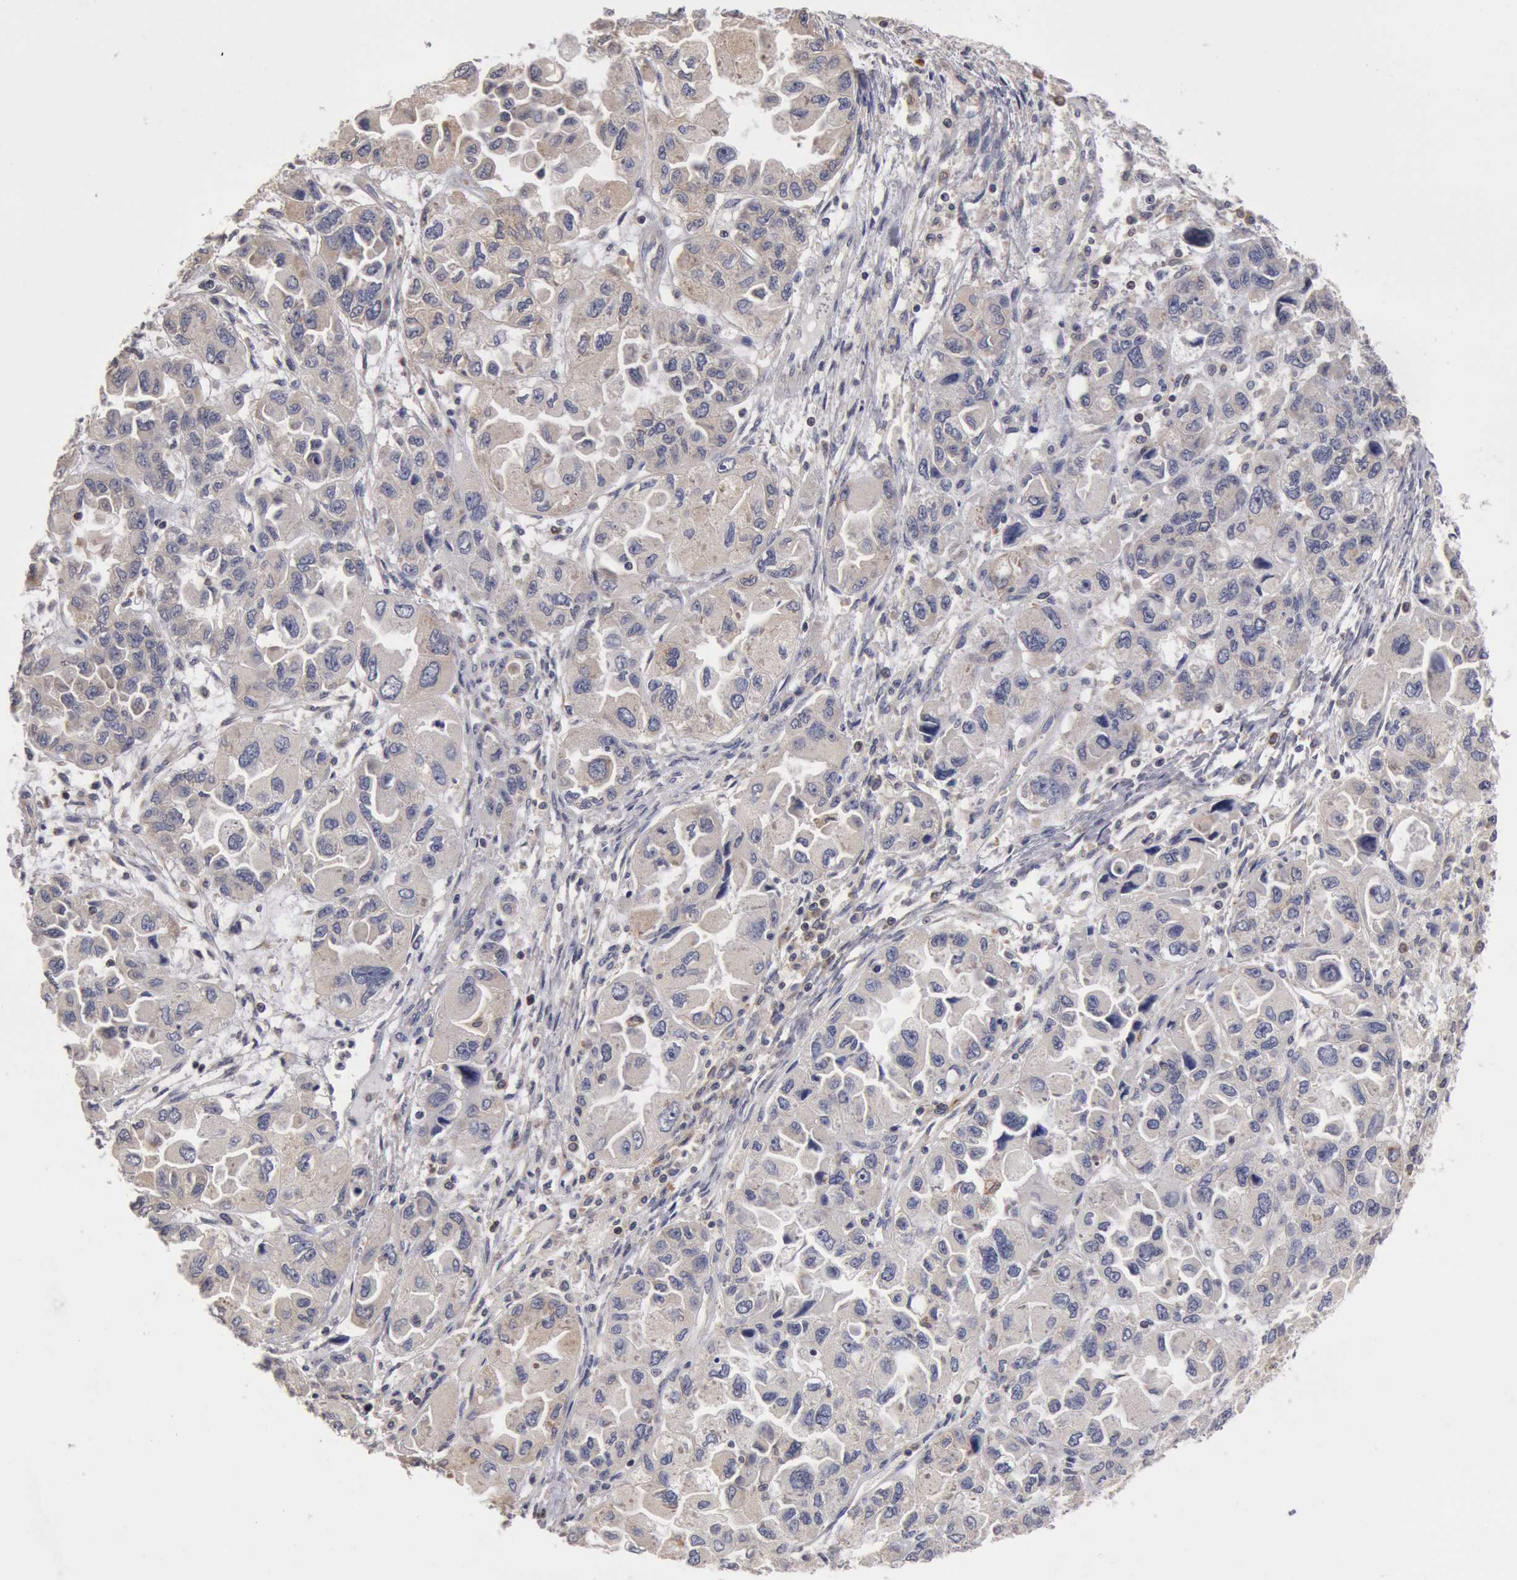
{"staining": {"intensity": "weak", "quantity": "25%-75%", "location": "cytoplasmic/membranous"}, "tissue": "ovarian cancer", "cell_type": "Tumor cells", "image_type": "cancer", "snomed": [{"axis": "morphology", "description": "Cystadenocarcinoma, serous, NOS"}, {"axis": "topography", "description": "Ovary"}], "caption": "The immunohistochemical stain shows weak cytoplasmic/membranous expression in tumor cells of ovarian serous cystadenocarcinoma tissue. The staining was performed using DAB (3,3'-diaminobenzidine), with brown indicating positive protein expression. Nuclei are stained blue with hematoxylin.", "gene": "OSBPL8", "patient": {"sex": "female", "age": 84}}